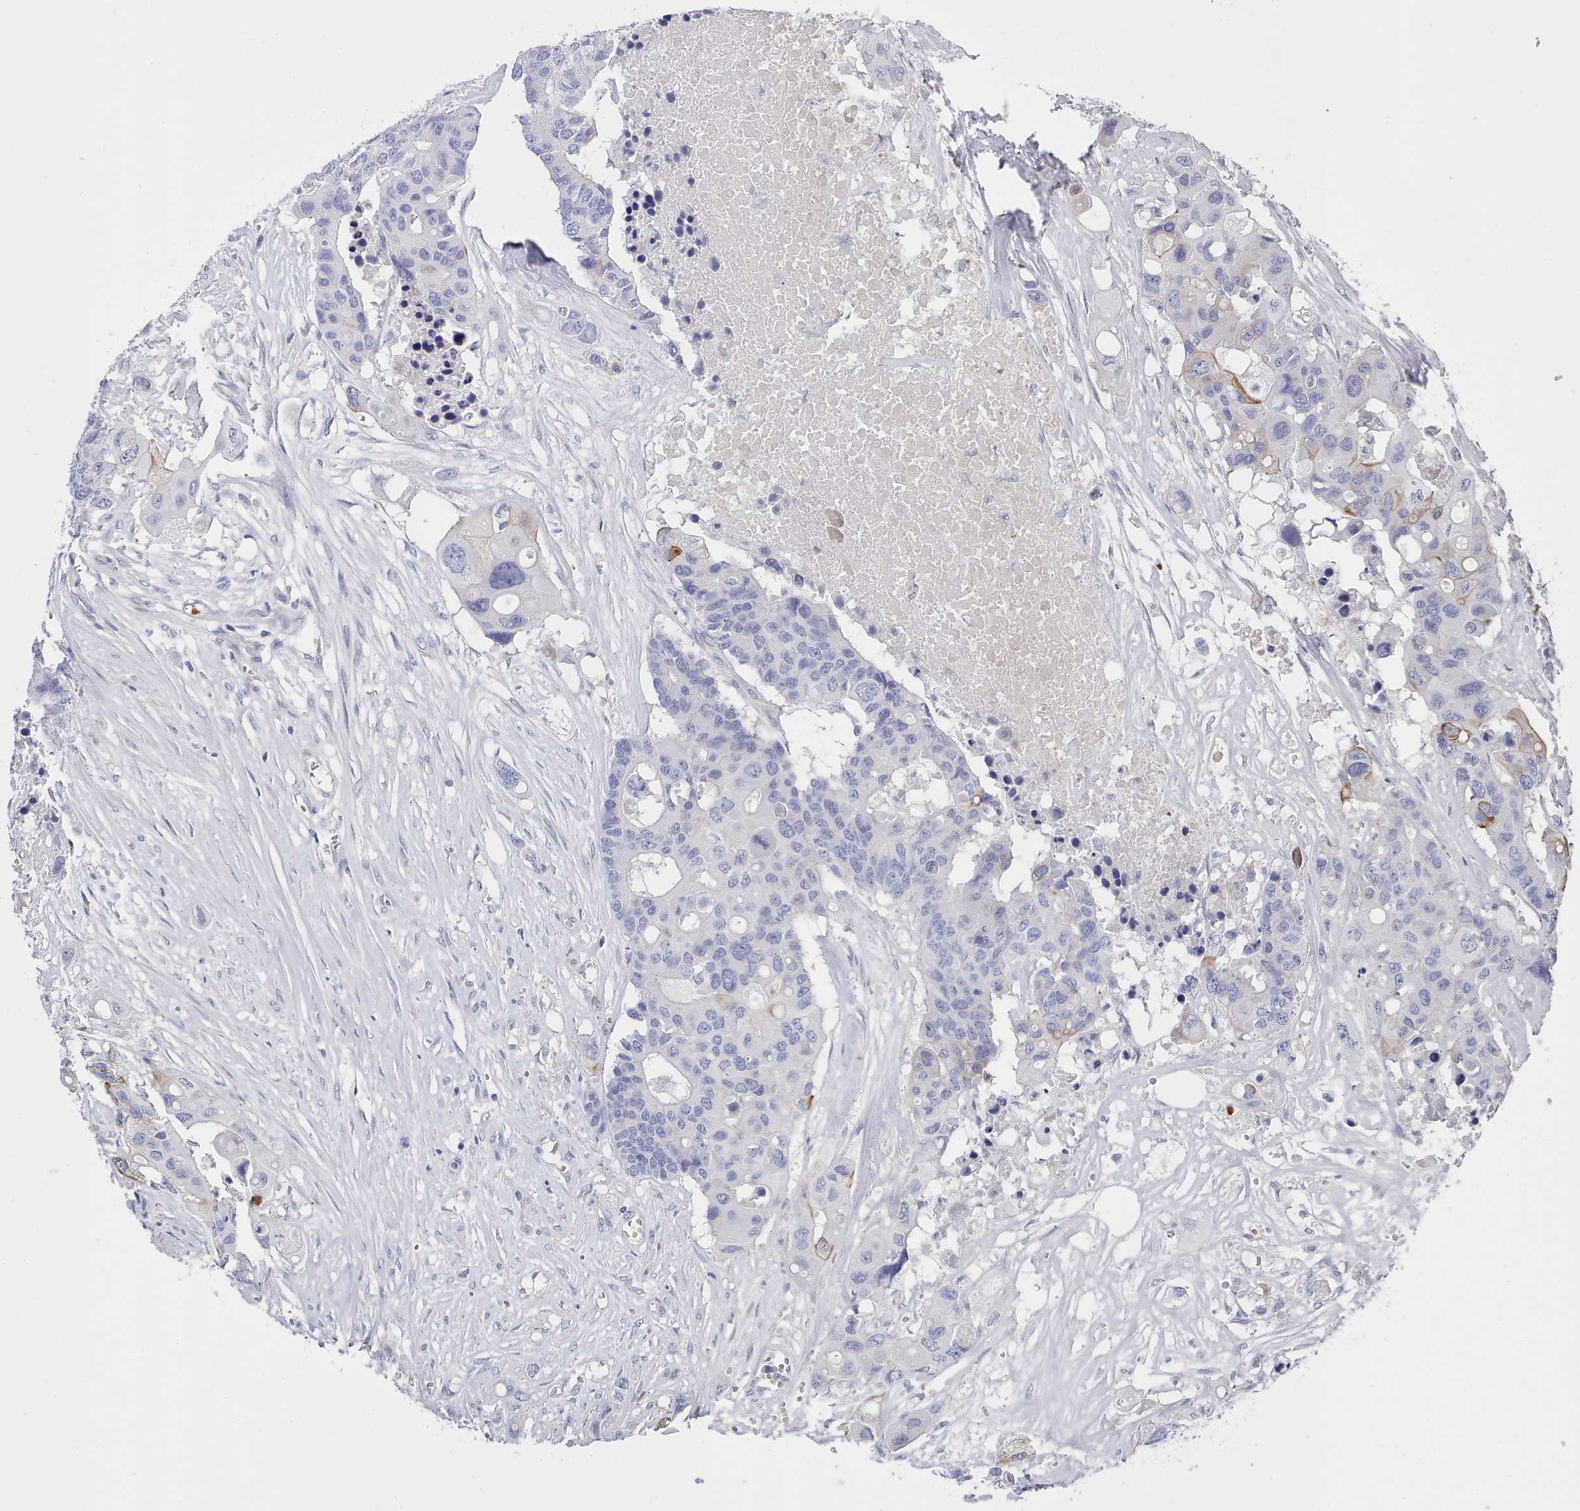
{"staining": {"intensity": "moderate", "quantity": "<25%", "location": "cytoplasmic/membranous"}, "tissue": "colorectal cancer", "cell_type": "Tumor cells", "image_type": "cancer", "snomed": [{"axis": "morphology", "description": "Adenocarcinoma, NOS"}, {"axis": "topography", "description": "Colon"}], "caption": "The immunohistochemical stain labels moderate cytoplasmic/membranous positivity in tumor cells of colorectal cancer (adenocarcinoma) tissue.", "gene": "PDE4C", "patient": {"sex": "male", "age": 77}}